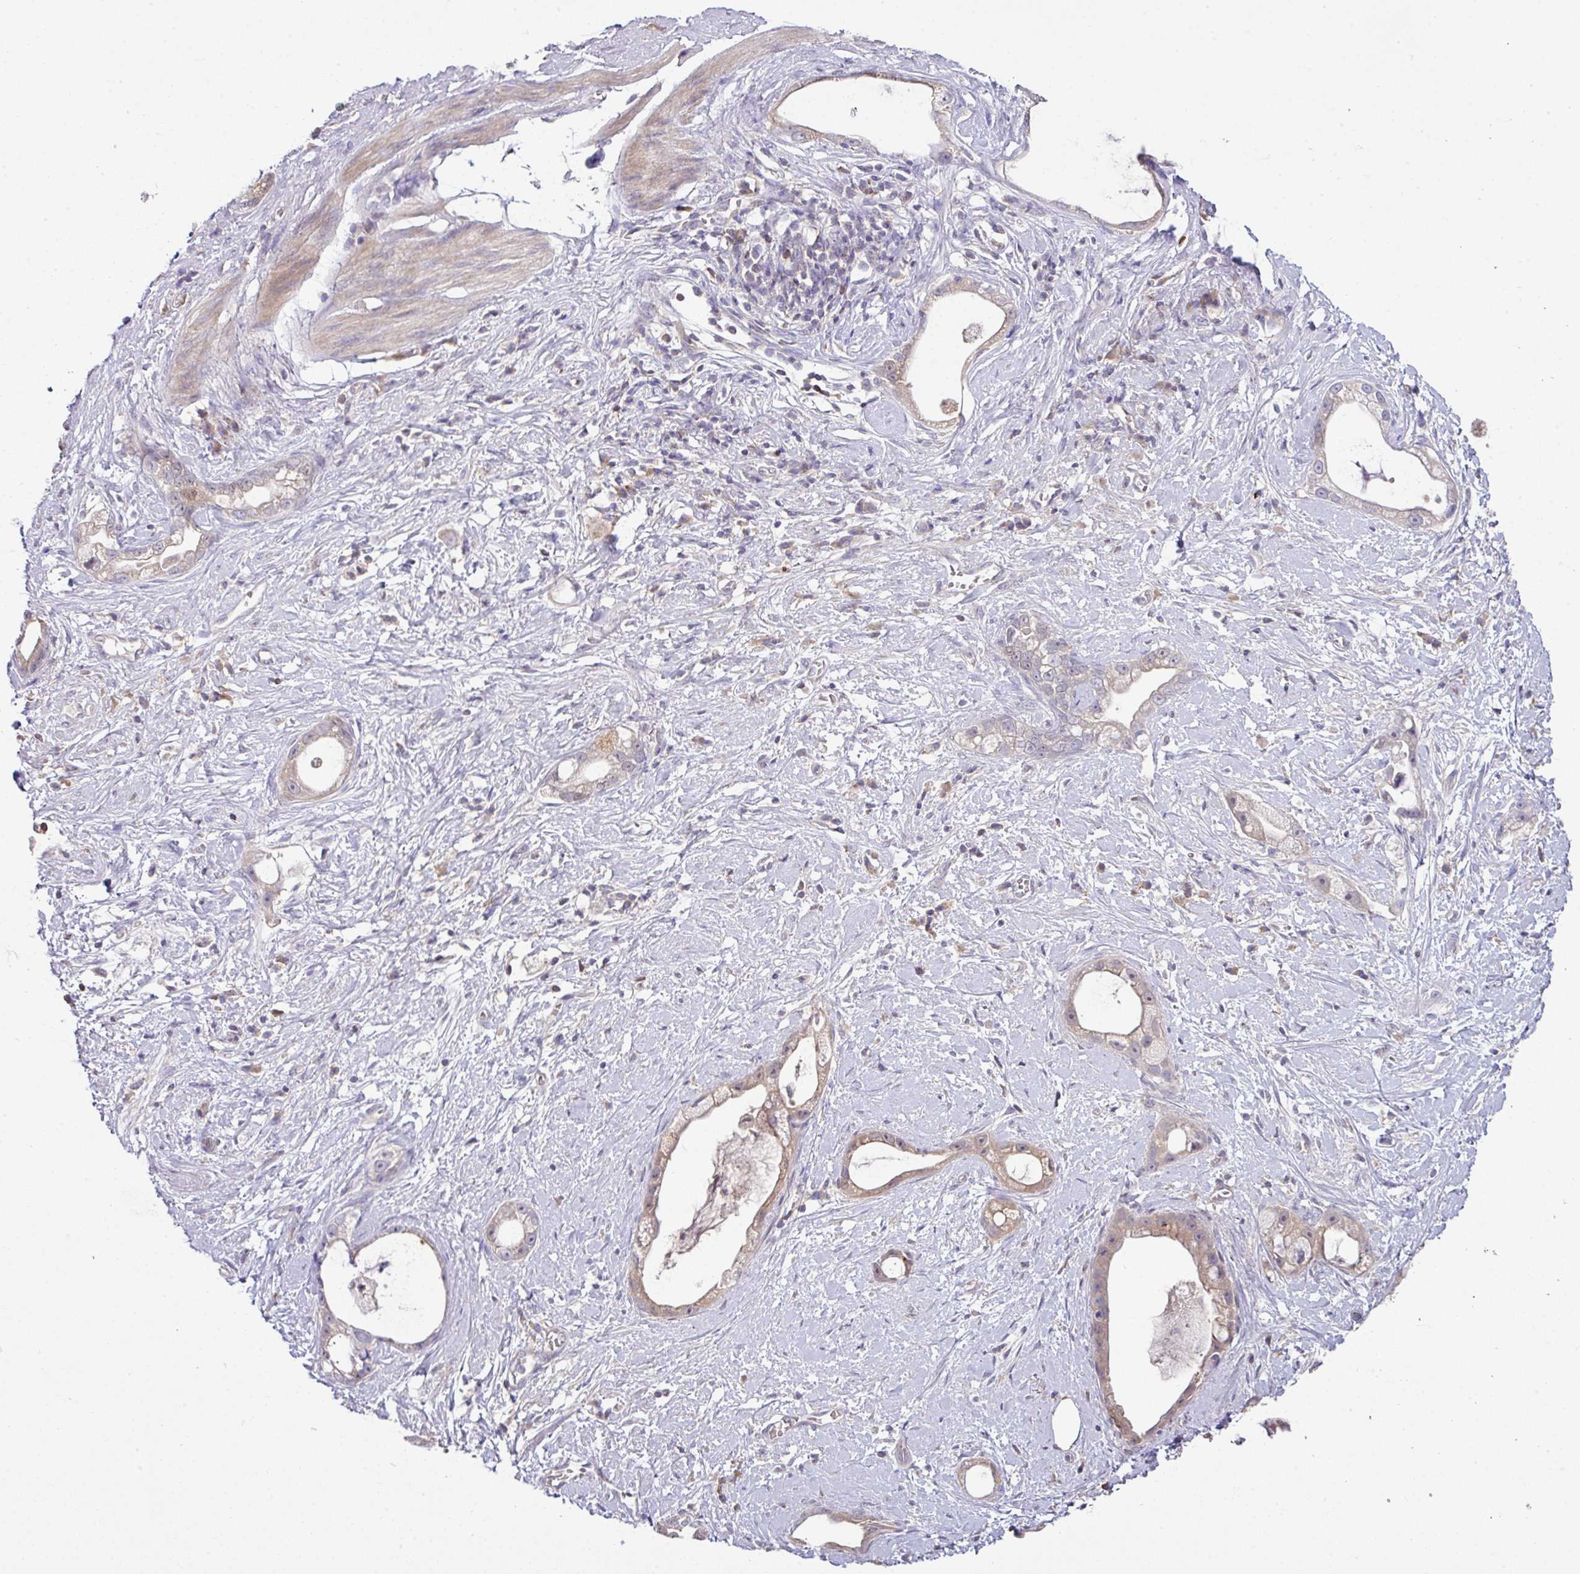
{"staining": {"intensity": "weak", "quantity": "25%-75%", "location": "cytoplasmic/membranous"}, "tissue": "stomach cancer", "cell_type": "Tumor cells", "image_type": "cancer", "snomed": [{"axis": "morphology", "description": "Adenocarcinoma, NOS"}, {"axis": "topography", "description": "Stomach"}], "caption": "The photomicrograph exhibits immunohistochemical staining of stomach cancer (adenocarcinoma). There is weak cytoplasmic/membranous expression is present in approximately 25%-75% of tumor cells. The protein is stained brown, and the nuclei are stained in blue (DAB IHC with brightfield microscopy, high magnification).", "gene": "SLAMF6", "patient": {"sex": "male", "age": 55}}